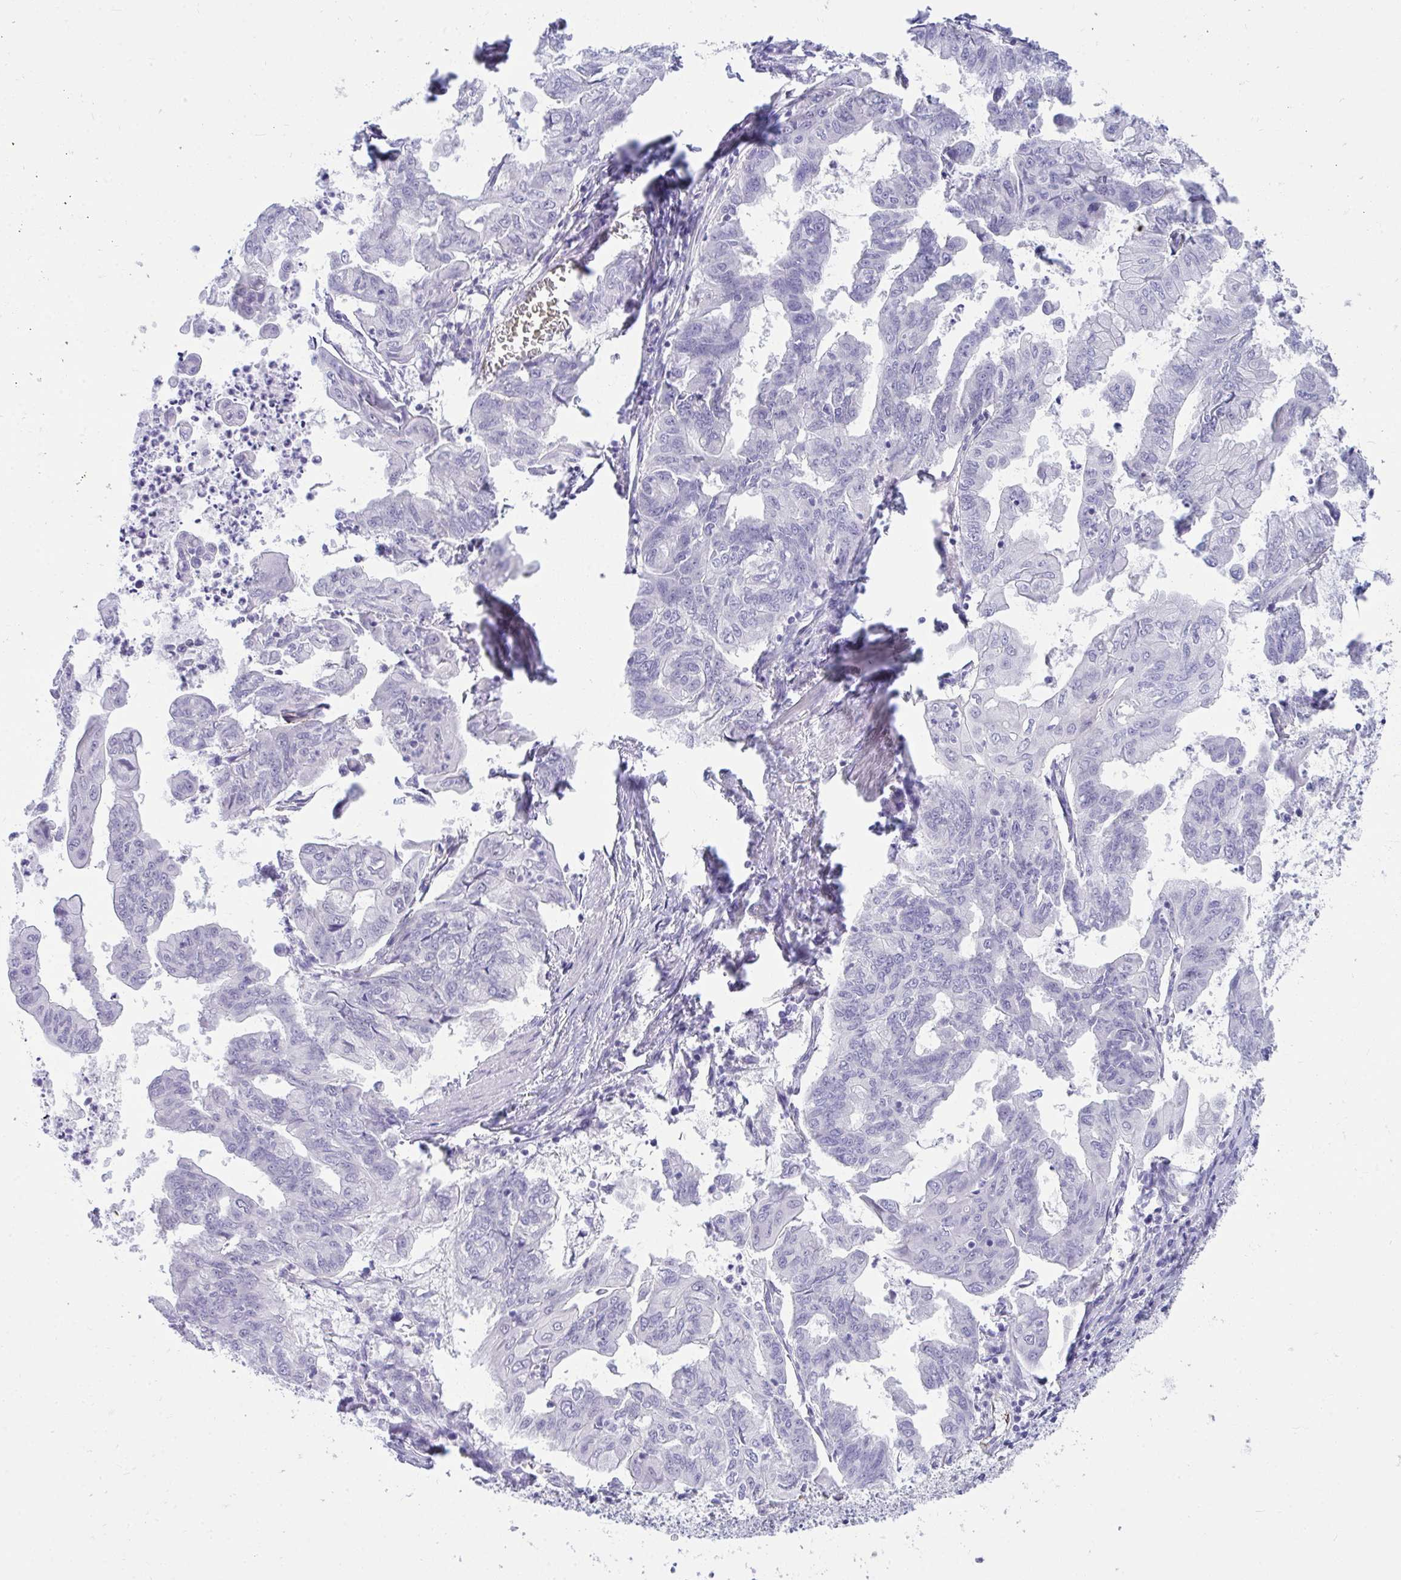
{"staining": {"intensity": "negative", "quantity": "none", "location": "none"}, "tissue": "stomach cancer", "cell_type": "Tumor cells", "image_type": "cancer", "snomed": [{"axis": "morphology", "description": "Adenocarcinoma, NOS"}, {"axis": "topography", "description": "Stomach, upper"}], "caption": "An immunohistochemistry (IHC) histopathology image of adenocarcinoma (stomach) is shown. There is no staining in tumor cells of adenocarcinoma (stomach).", "gene": "TSBP1", "patient": {"sex": "male", "age": 80}}